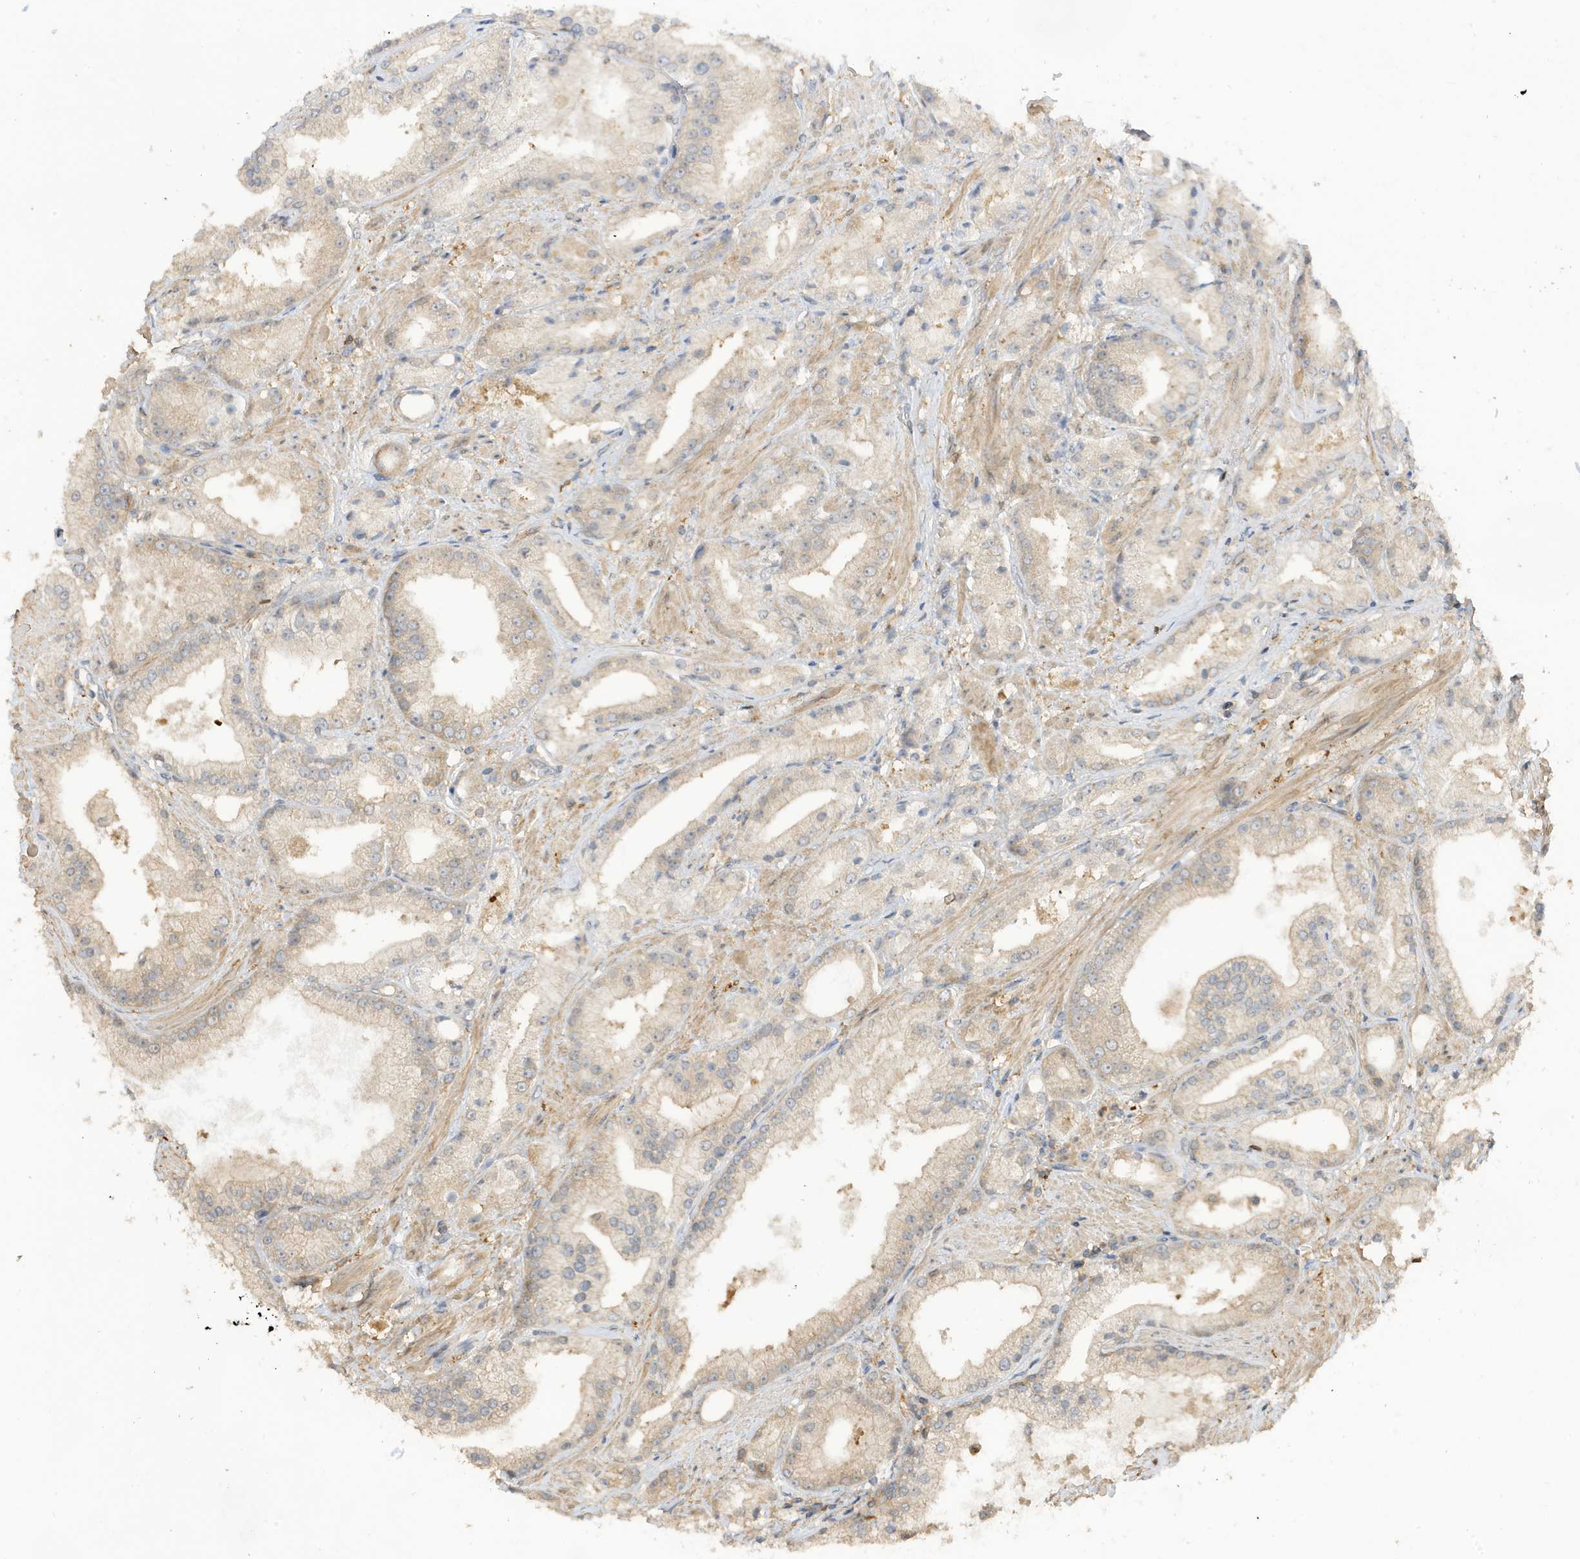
{"staining": {"intensity": "weak", "quantity": ">75%", "location": "cytoplasmic/membranous"}, "tissue": "prostate cancer", "cell_type": "Tumor cells", "image_type": "cancer", "snomed": [{"axis": "morphology", "description": "Adenocarcinoma, Low grade"}, {"axis": "topography", "description": "Prostate"}], "caption": "Tumor cells show low levels of weak cytoplasmic/membranous staining in about >75% of cells in prostate cancer (adenocarcinoma (low-grade)).", "gene": "TAB3", "patient": {"sex": "male", "age": 67}}